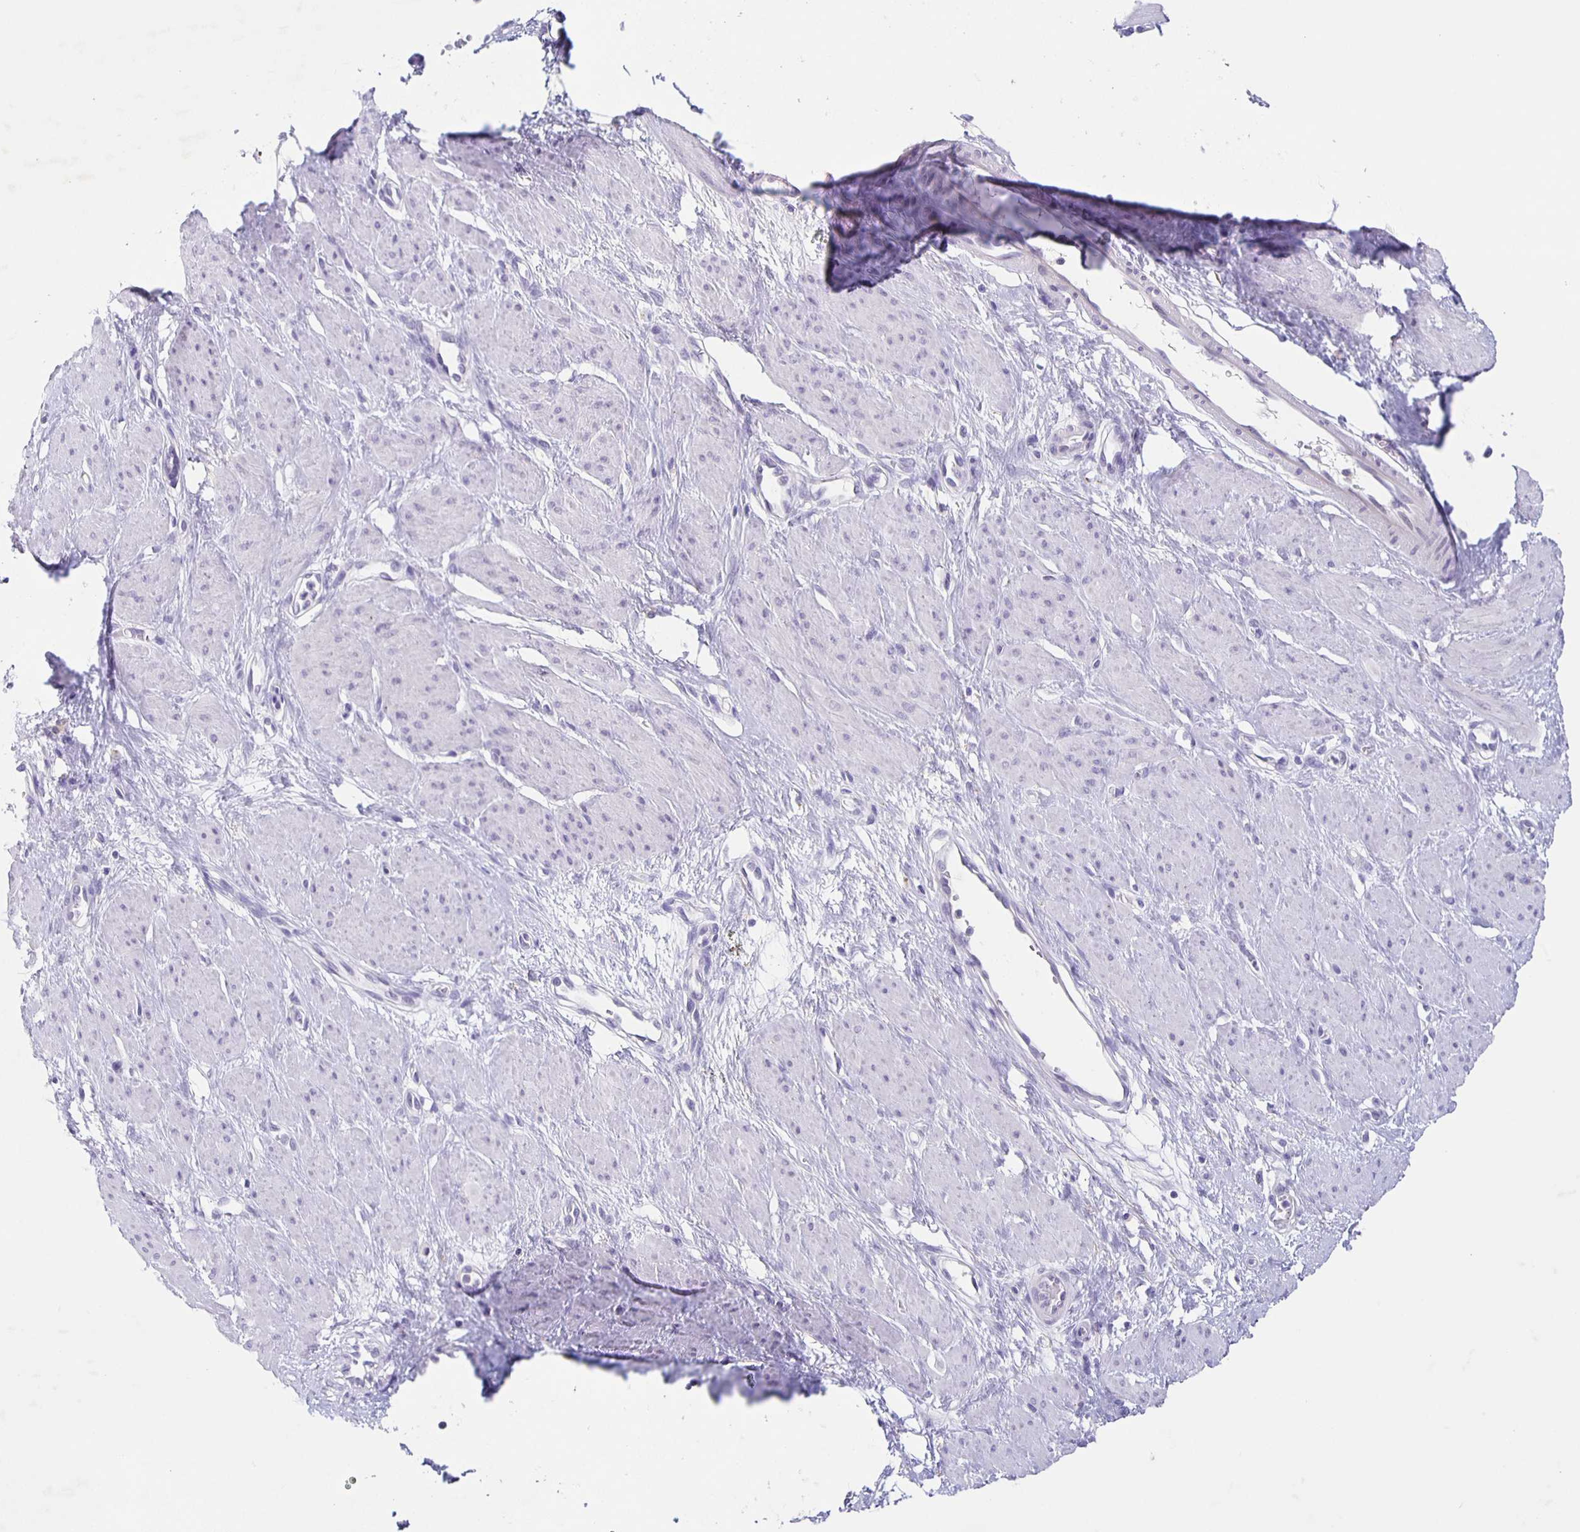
{"staining": {"intensity": "negative", "quantity": "none", "location": "none"}, "tissue": "smooth muscle", "cell_type": "Smooth muscle cells", "image_type": "normal", "snomed": [{"axis": "morphology", "description": "Normal tissue, NOS"}, {"axis": "topography", "description": "Smooth muscle"}, {"axis": "topography", "description": "Uterus"}], "caption": "Immunohistochemistry of unremarkable smooth muscle exhibits no positivity in smooth muscle cells.", "gene": "CARNS1", "patient": {"sex": "female", "age": 39}}